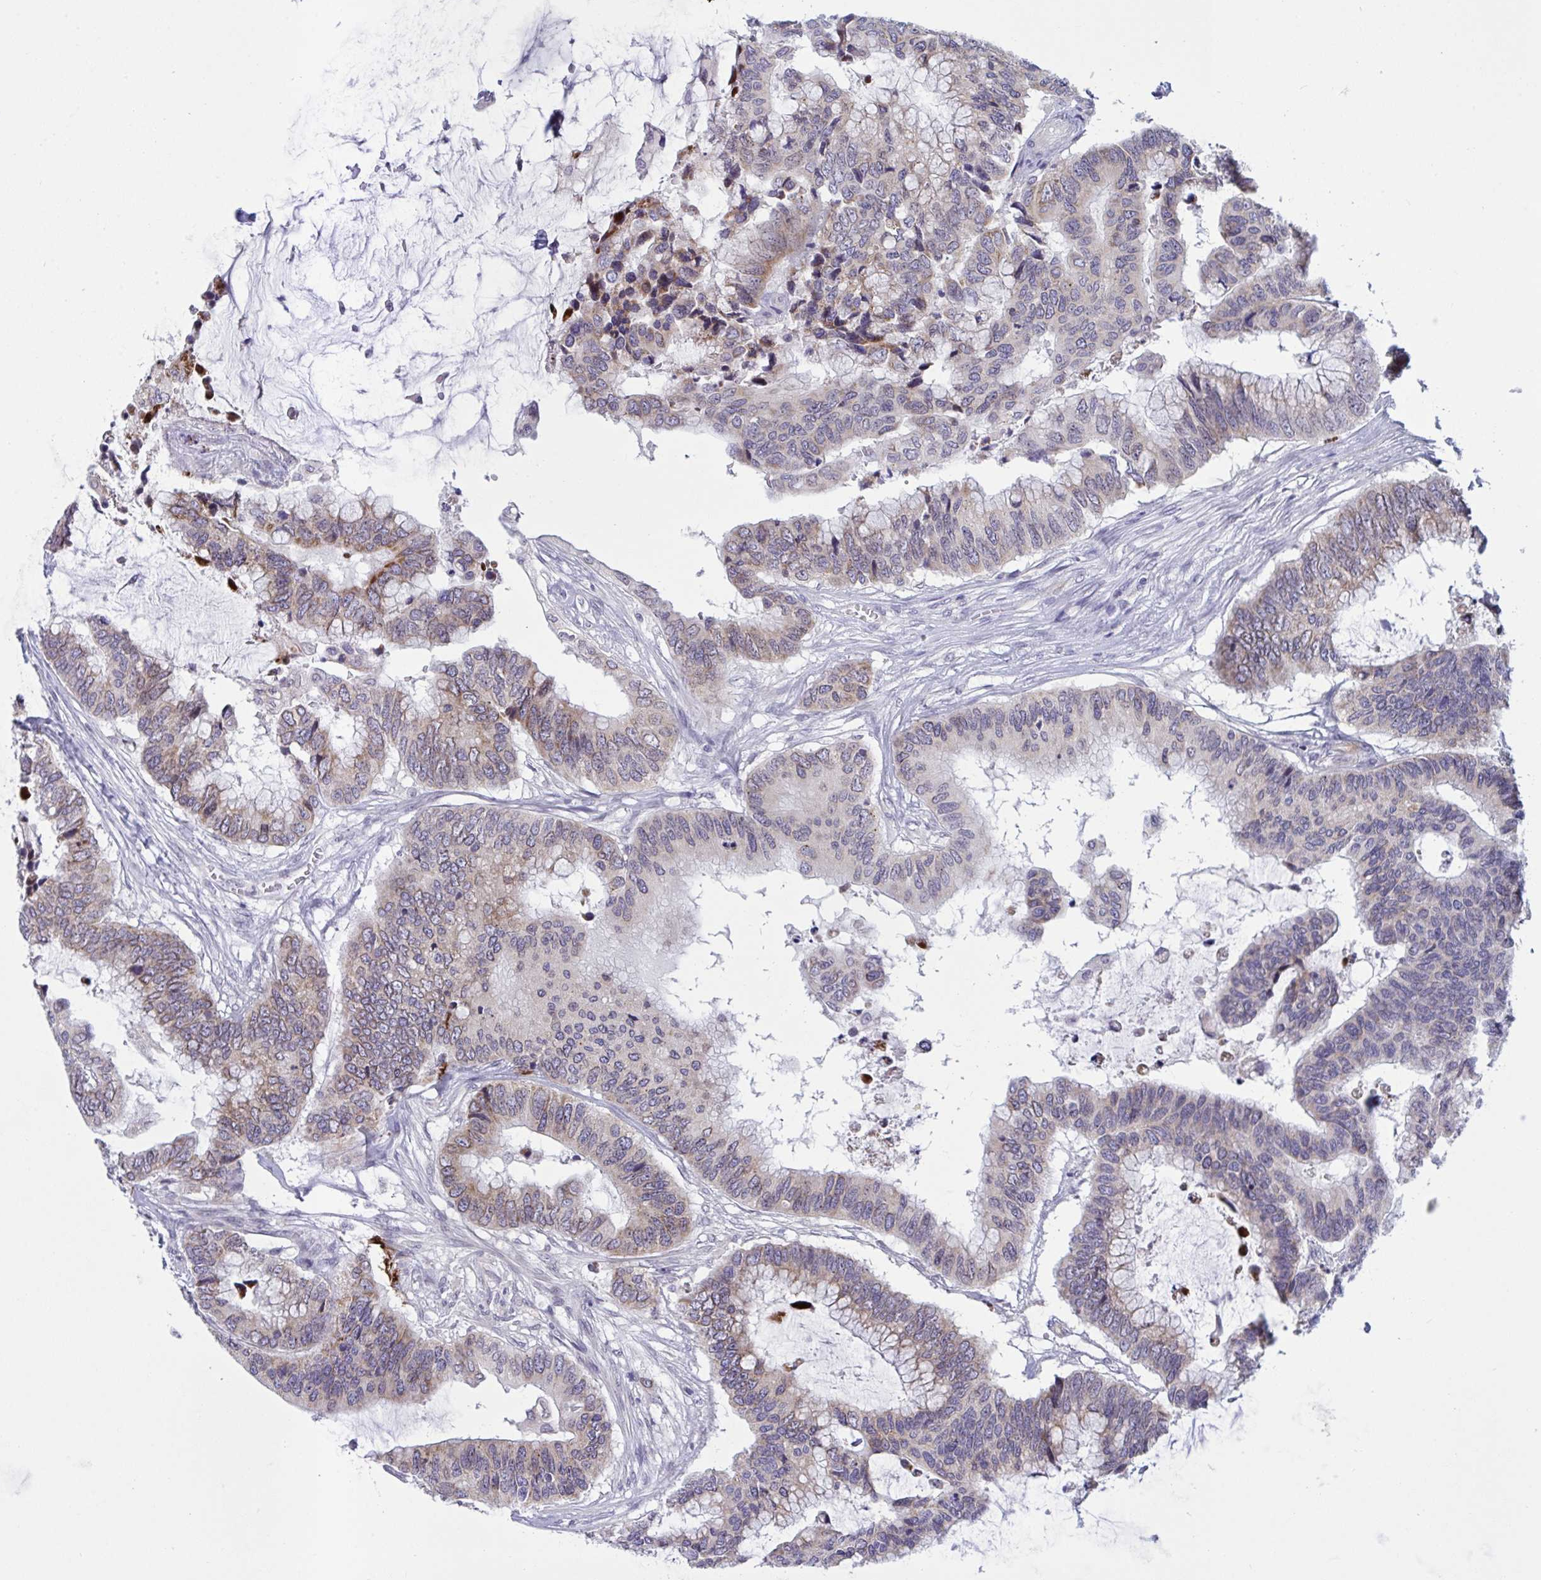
{"staining": {"intensity": "weak", "quantity": "25%-75%", "location": "cytoplasmic/membranous"}, "tissue": "colorectal cancer", "cell_type": "Tumor cells", "image_type": "cancer", "snomed": [{"axis": "morphology", "description": "Adenocarcinoma, NOS"}, {"axis": "topography", "description": "Rectum"}], "caption": "Colorectal adenocarcinoma stained for a protein shows weak cytoplasmic/membranous positivity in tumor cells.", "gene": "DOCK11", "patient": {"sex": "female", "age": 59}}